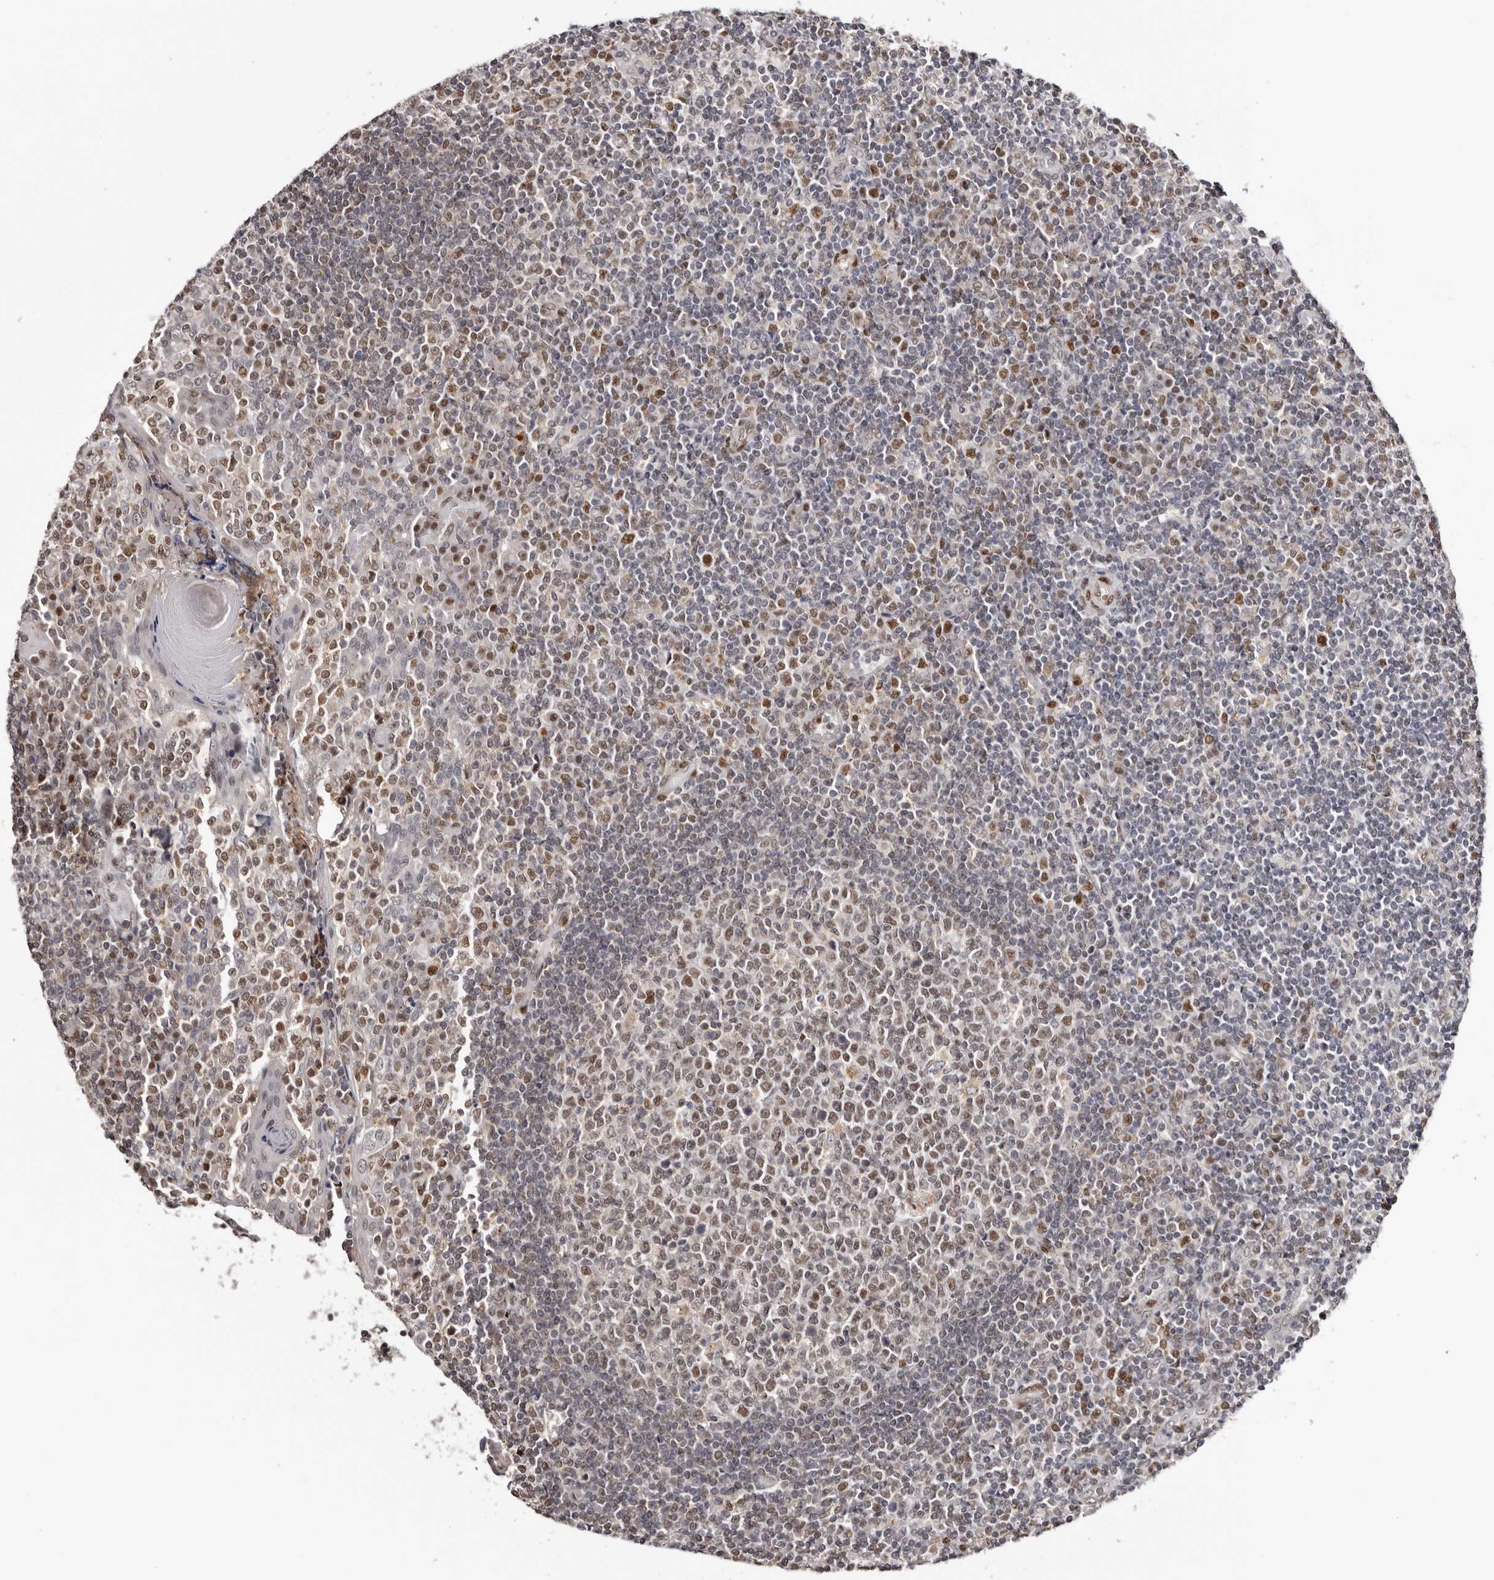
{"staining": {"intensity": "moderate", "quantity": ">75%", "location": "nuclear"}, "tissue": "tonsil", "cell_type": "Germinal center cells", "image_type": "normal", "snomed": [{"axis": "morphology", "description": "Normal tissue, NOS"}, {"axis": "topography", "description": "Tonsil"}], "caption": "Unremarkable tonsil displays moderate nuclear staining in approximately >75% of germinal center cells.", "gene": "SMAD7", "patient": {"sex": "female", "age": 19}}